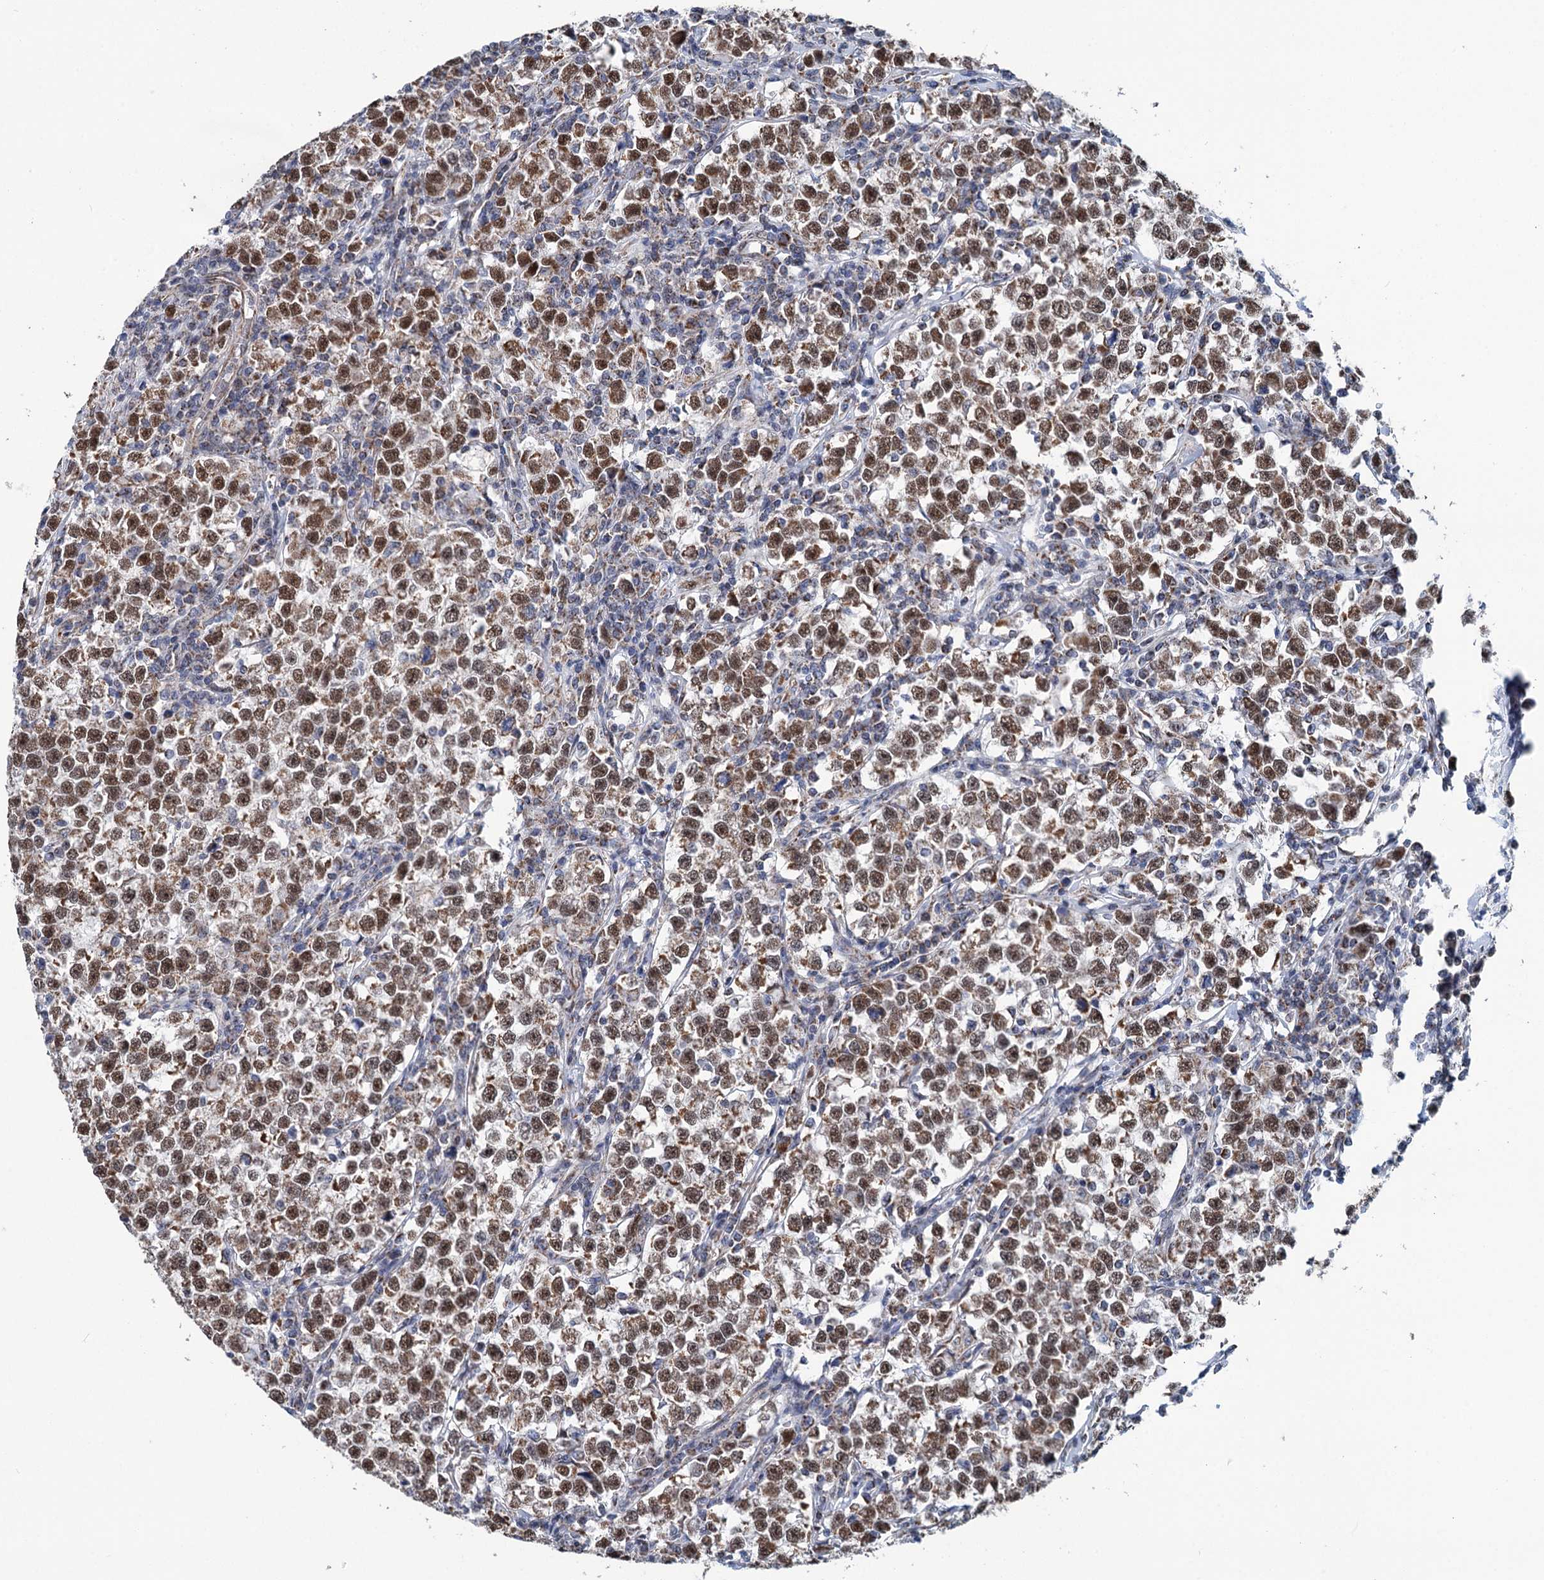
{"staining": {"intensity": "moderate", "quantity": ">75%", "location": "cytoplasmic/membranous,nuclear"}, "tissue": "testis cancer", "cell_type": "Tumor cells", "image_type": "cancer", "snomed": [{"axis": "morphology", "description": "Normal tissue, NOS"}, {"axis": "morphology", "description": "Seminoma, NOS"}, {"axis": "topography", "description": "Testis"}], "caption": "Moderate cytoplasmic/membranous and nuclear expression is seen in about >75% of tumor cells in testis cancer (seminoma). (IHC, brightfield microscopy, high magnification).", "gene": "MORN3", "patient": {"sex": "male", "age": 43}}